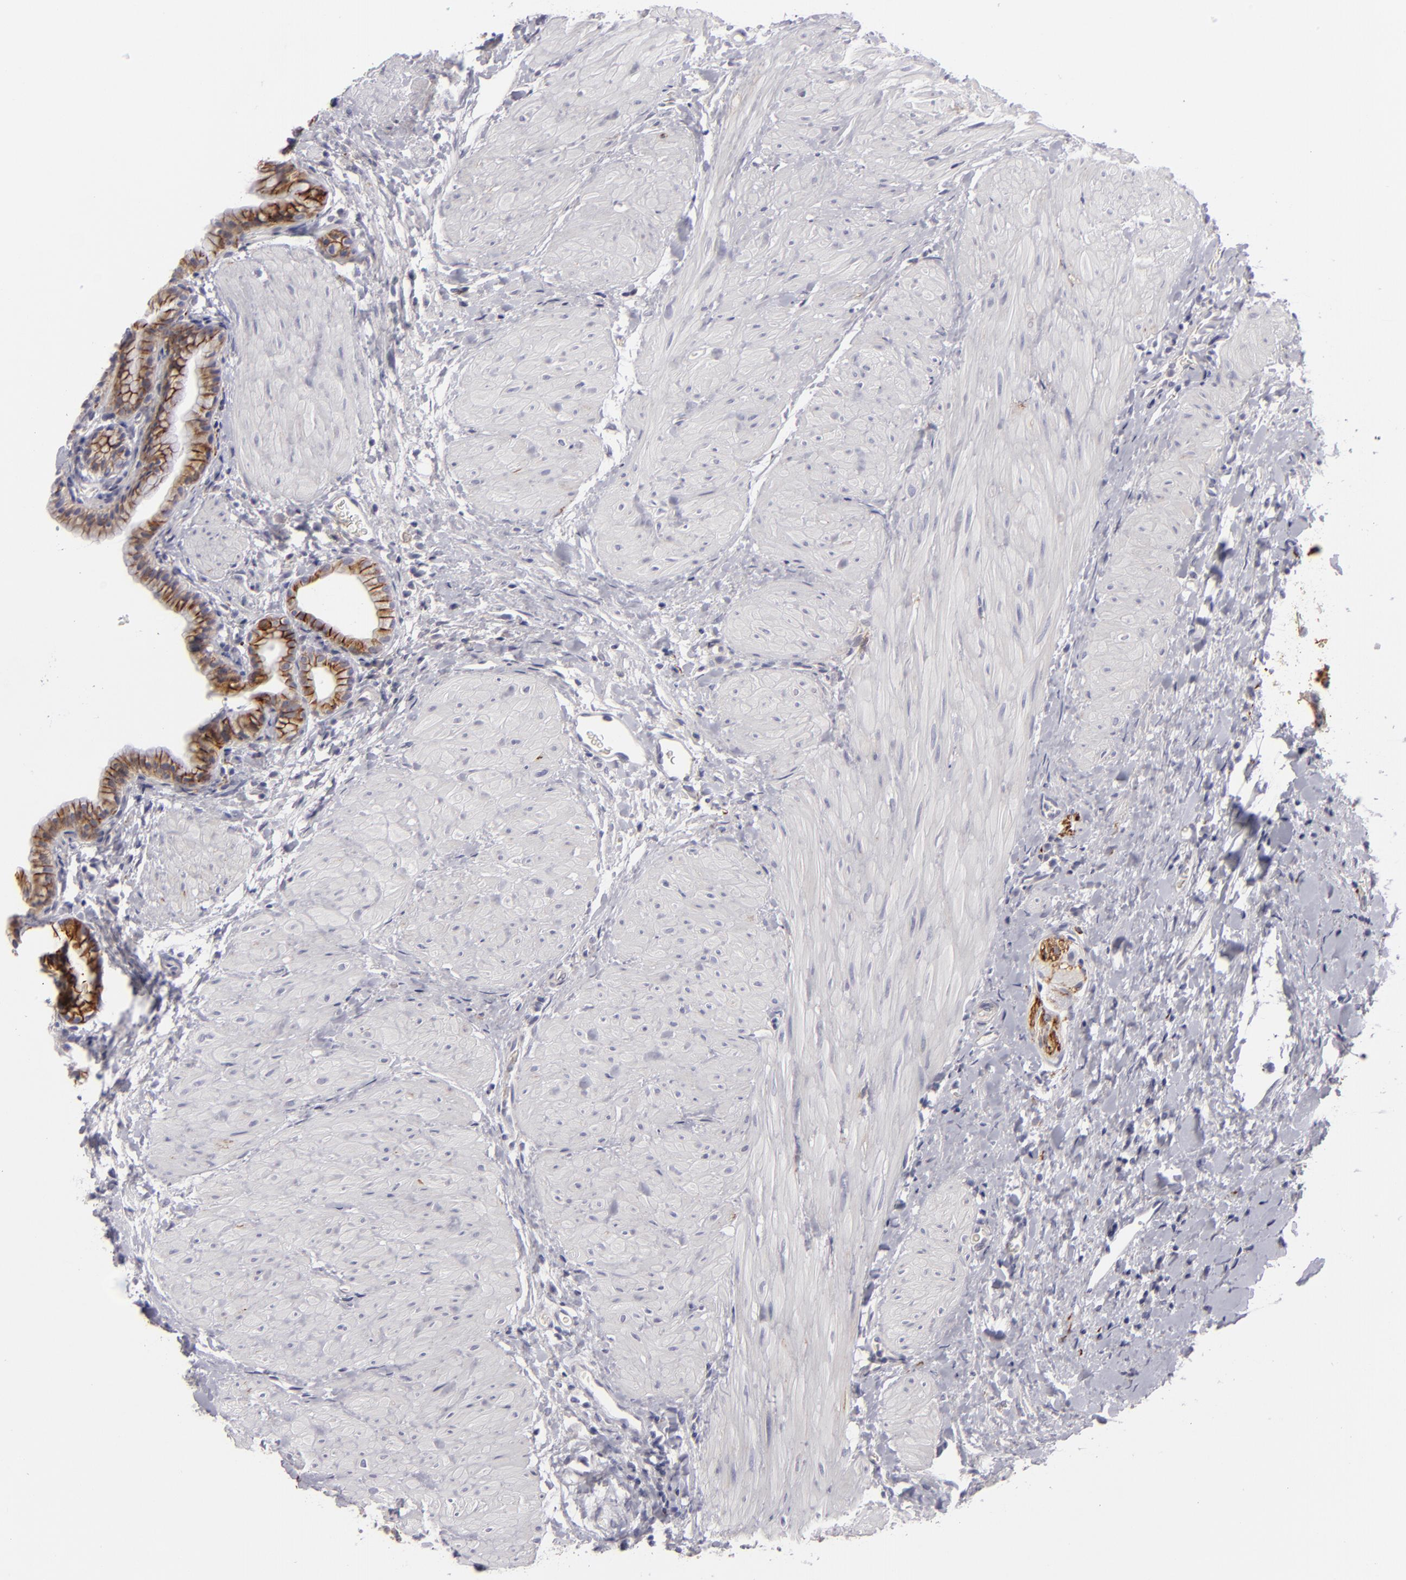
{"staining": {"intensity": "moderate", "quantity": ">75%", "location": "cytoplasmic/membranous"}, "tissue": "gallbladder", "cell_type": "Glandular cells", "image_type": "normal", "snomed": [{"axis": "morphology", "description": "Normal tissue, NOS"}, {"axis": "morphology", "description": "Inflammation, NOS"}, {"axis": "topography", "description": "Gallbladder"}], "caption": "A brown stain labels moderate cytoplasmic/membranous expression of a protein in glandular cells of benign gallbladder. Nuclei are stained in blue.", "gene": "ALCAM", "patient": {"sex": "male", "age": 66}}